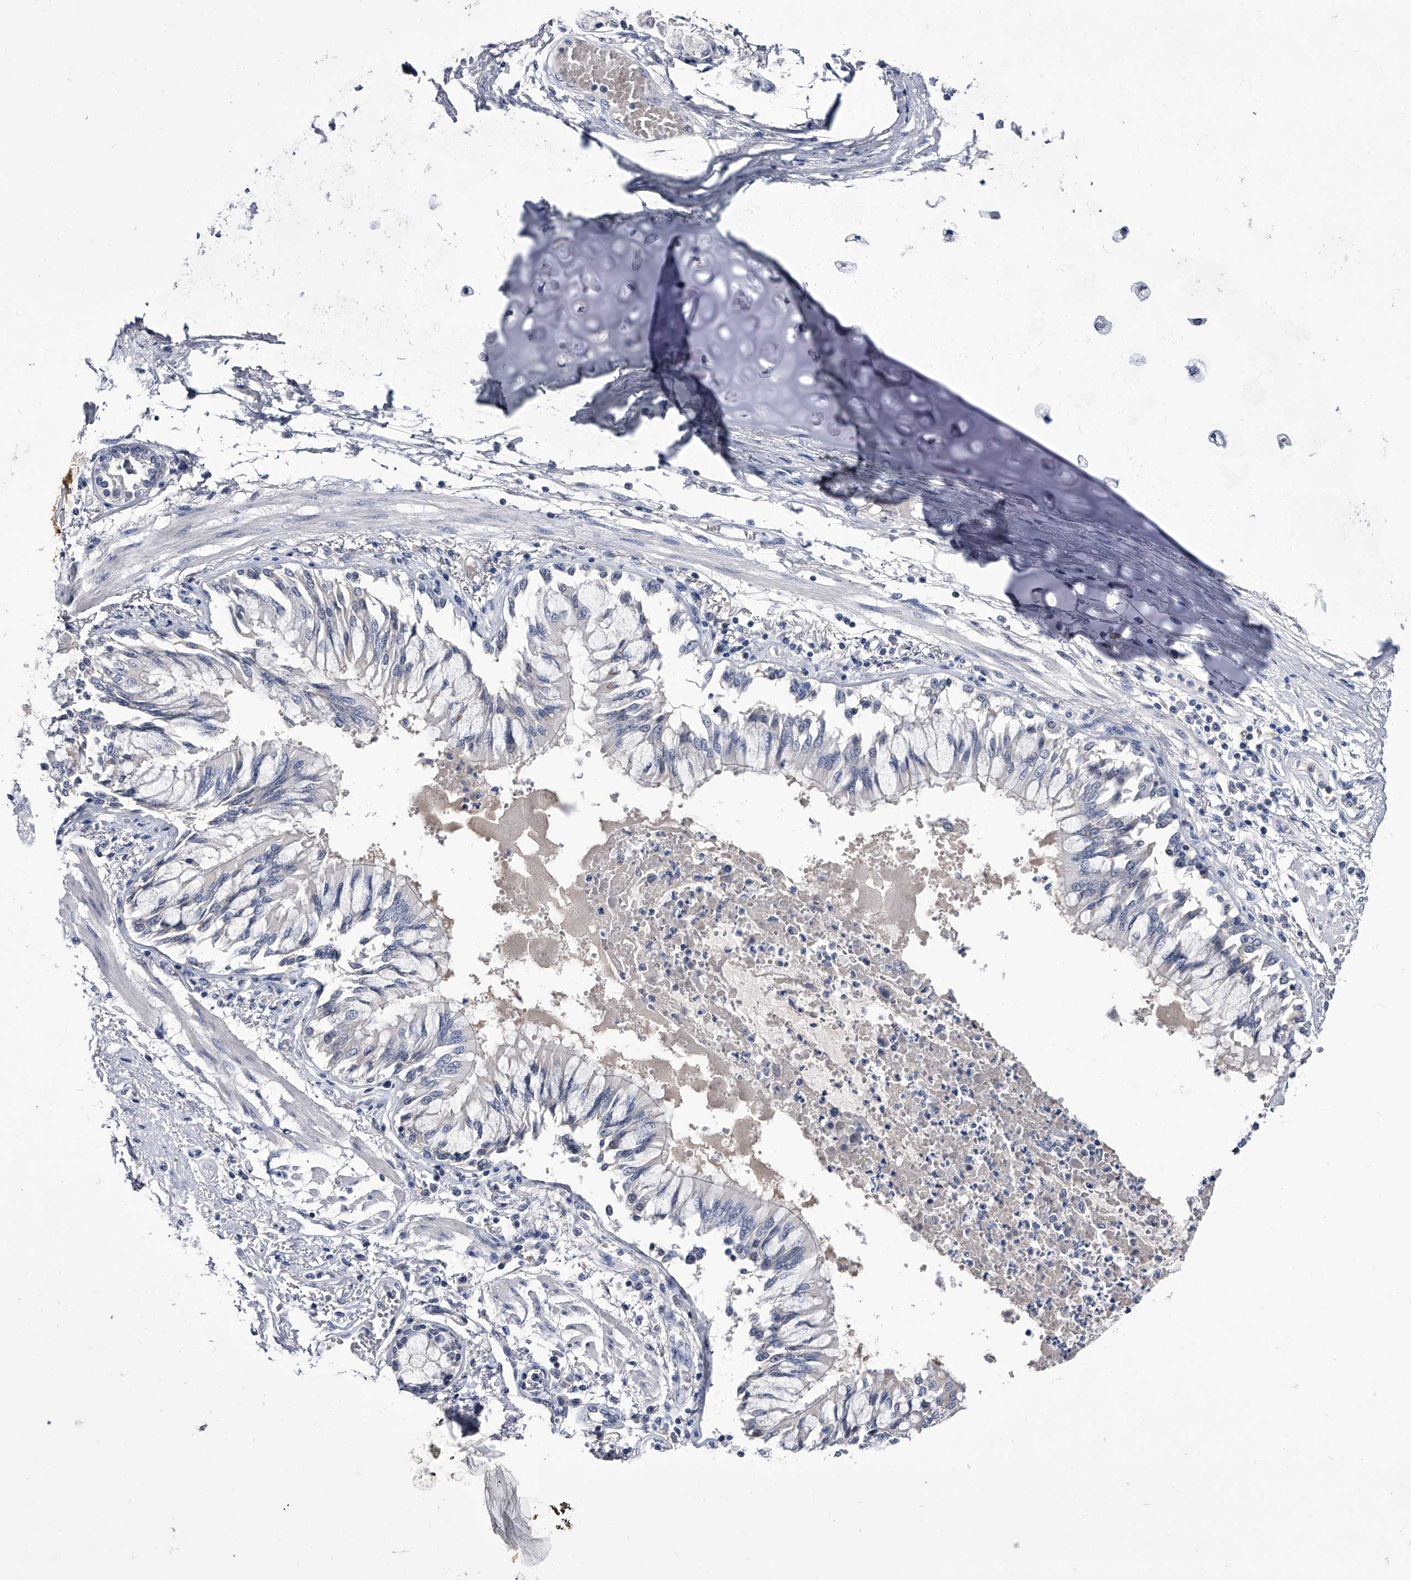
{"staining": {"intensity": "negative", "quantity": "none", "location": "none"}, "tissue": "bronchus", "cell_type": "Respiratory epithelial cells", "image_type": "normal", "snomed": [{"axis": "morphology", "description": "Normal tissue, NOS"}, {"axis": "topography", "description": "Cartilage tissue"}, {"axis": "topography", "description": "Bronchus"}, {"axis": "topography", "description": "Lung"}], "caption": "IHC of normal human bronchus displays no expression in respiratory epithelial cells.", "gene": "CRISP2", "patient": {"sex": "female", "age": 49}}